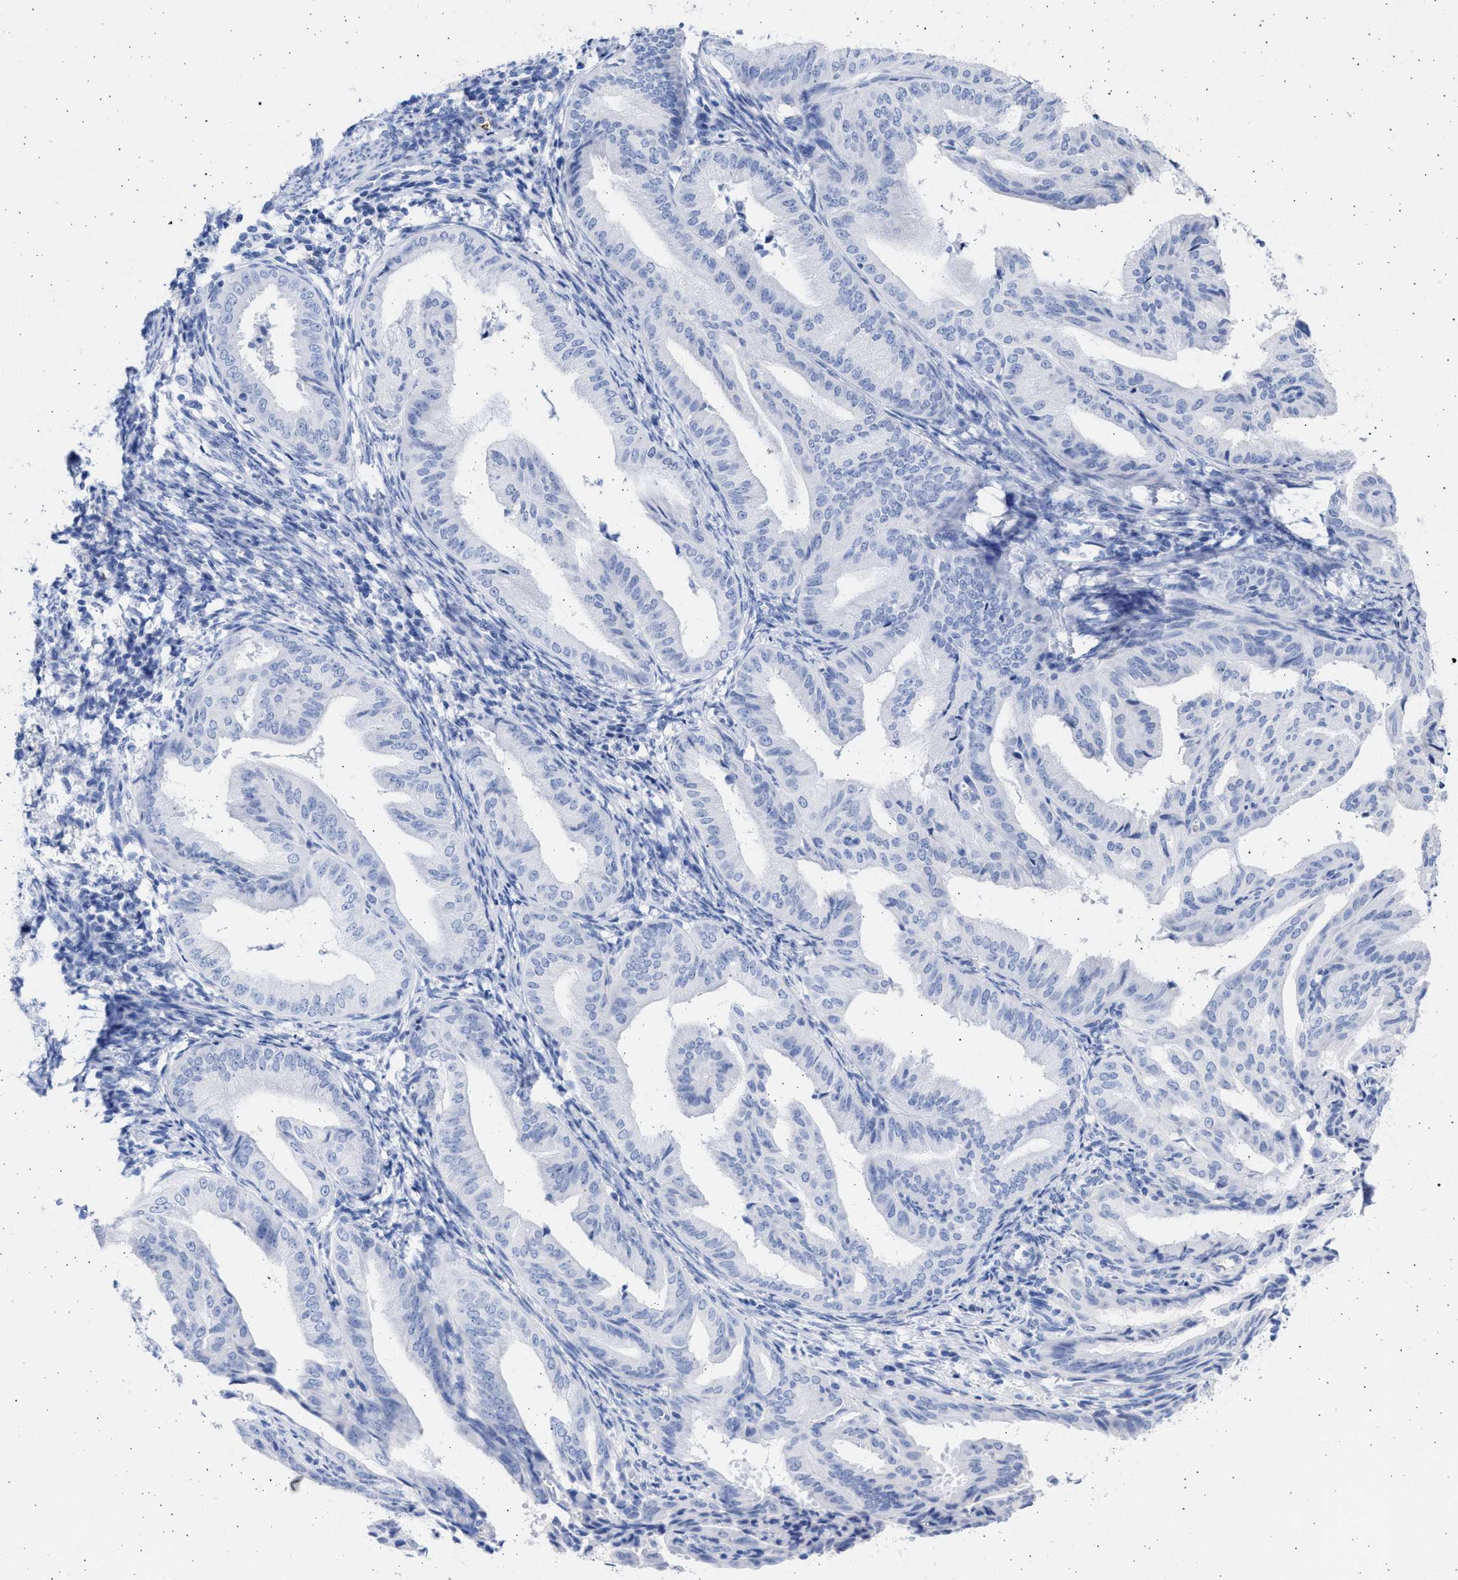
{"staining": {"intensity": "negative", "quantity": "none", "location": "none"}, "tissue": "endometrial cancer", "cell_type": "Tumor cells", "image_type": "cancer", "snomed": [{"axis": "morphology", "description": "Adenocarcinoma, NOS"}, {"axis": "topography", "description": "Endometrium"}], "caption": "Histopathology image shows no significant protein positivity in tumor cells of endometrial adenocarcinoma.", "gene": "ALDOC", "patient": {"sex": "female", "age": 58}}